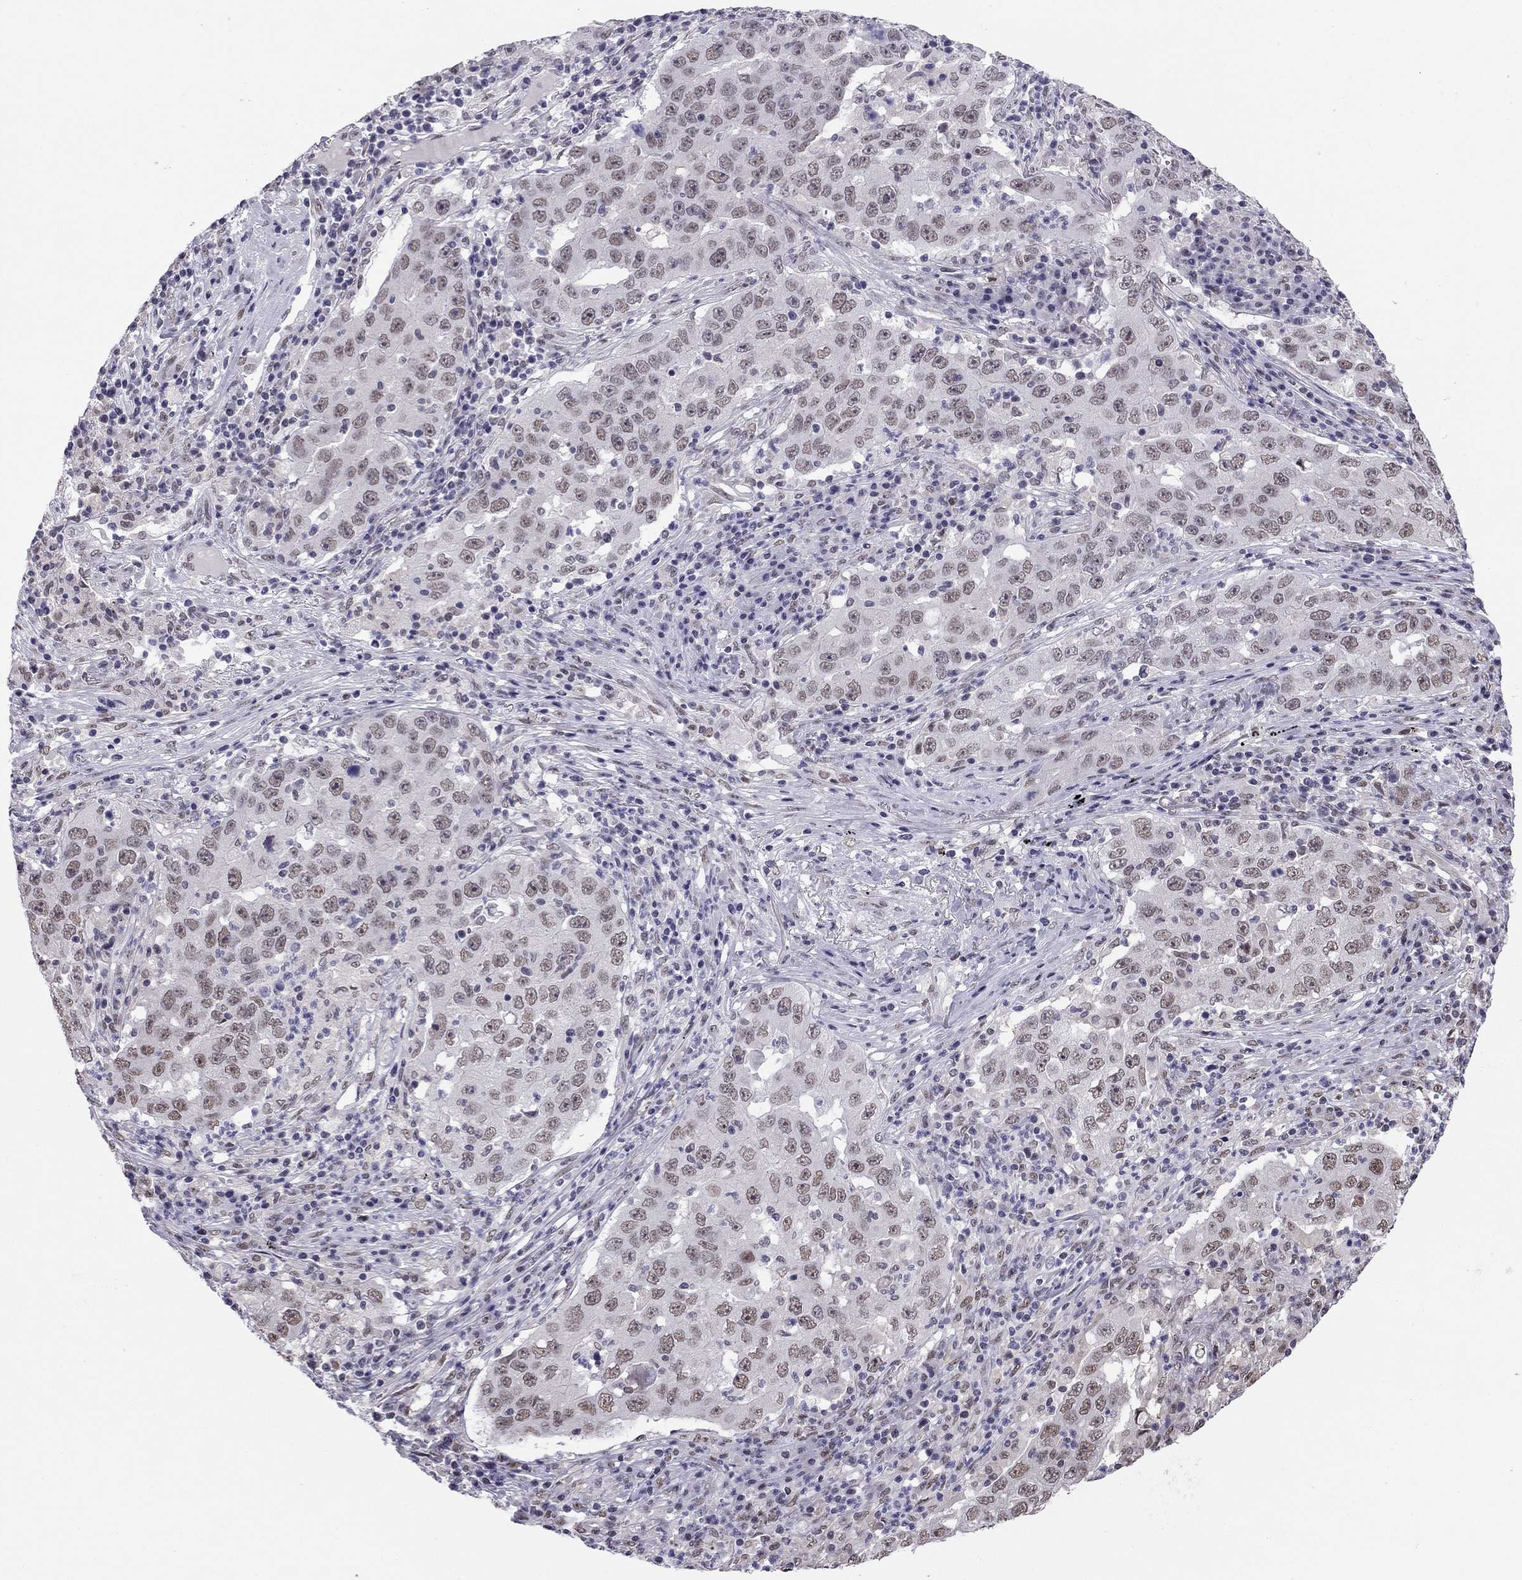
{"staining": {"intensity": "moderate", "quantity": "25%-75%", "location": "nuclear"}, "tissue": "lung cancer", "cell_type": "Tumor cells", "image_type": "cancer", "snomed": [{"axis": "morphology", "description": "Adenocarcinoma, NOS"}, {"axis": "topography", "description": "Lung"}], "caption": "About 25%-75% of tumor cells in human lung adenocarcinoma show moderate nuclear protein staining as visualized by brown immunohistochemical staining.", "gene": "DOT1L", "patient": {"sex": "male", "age": 73}}